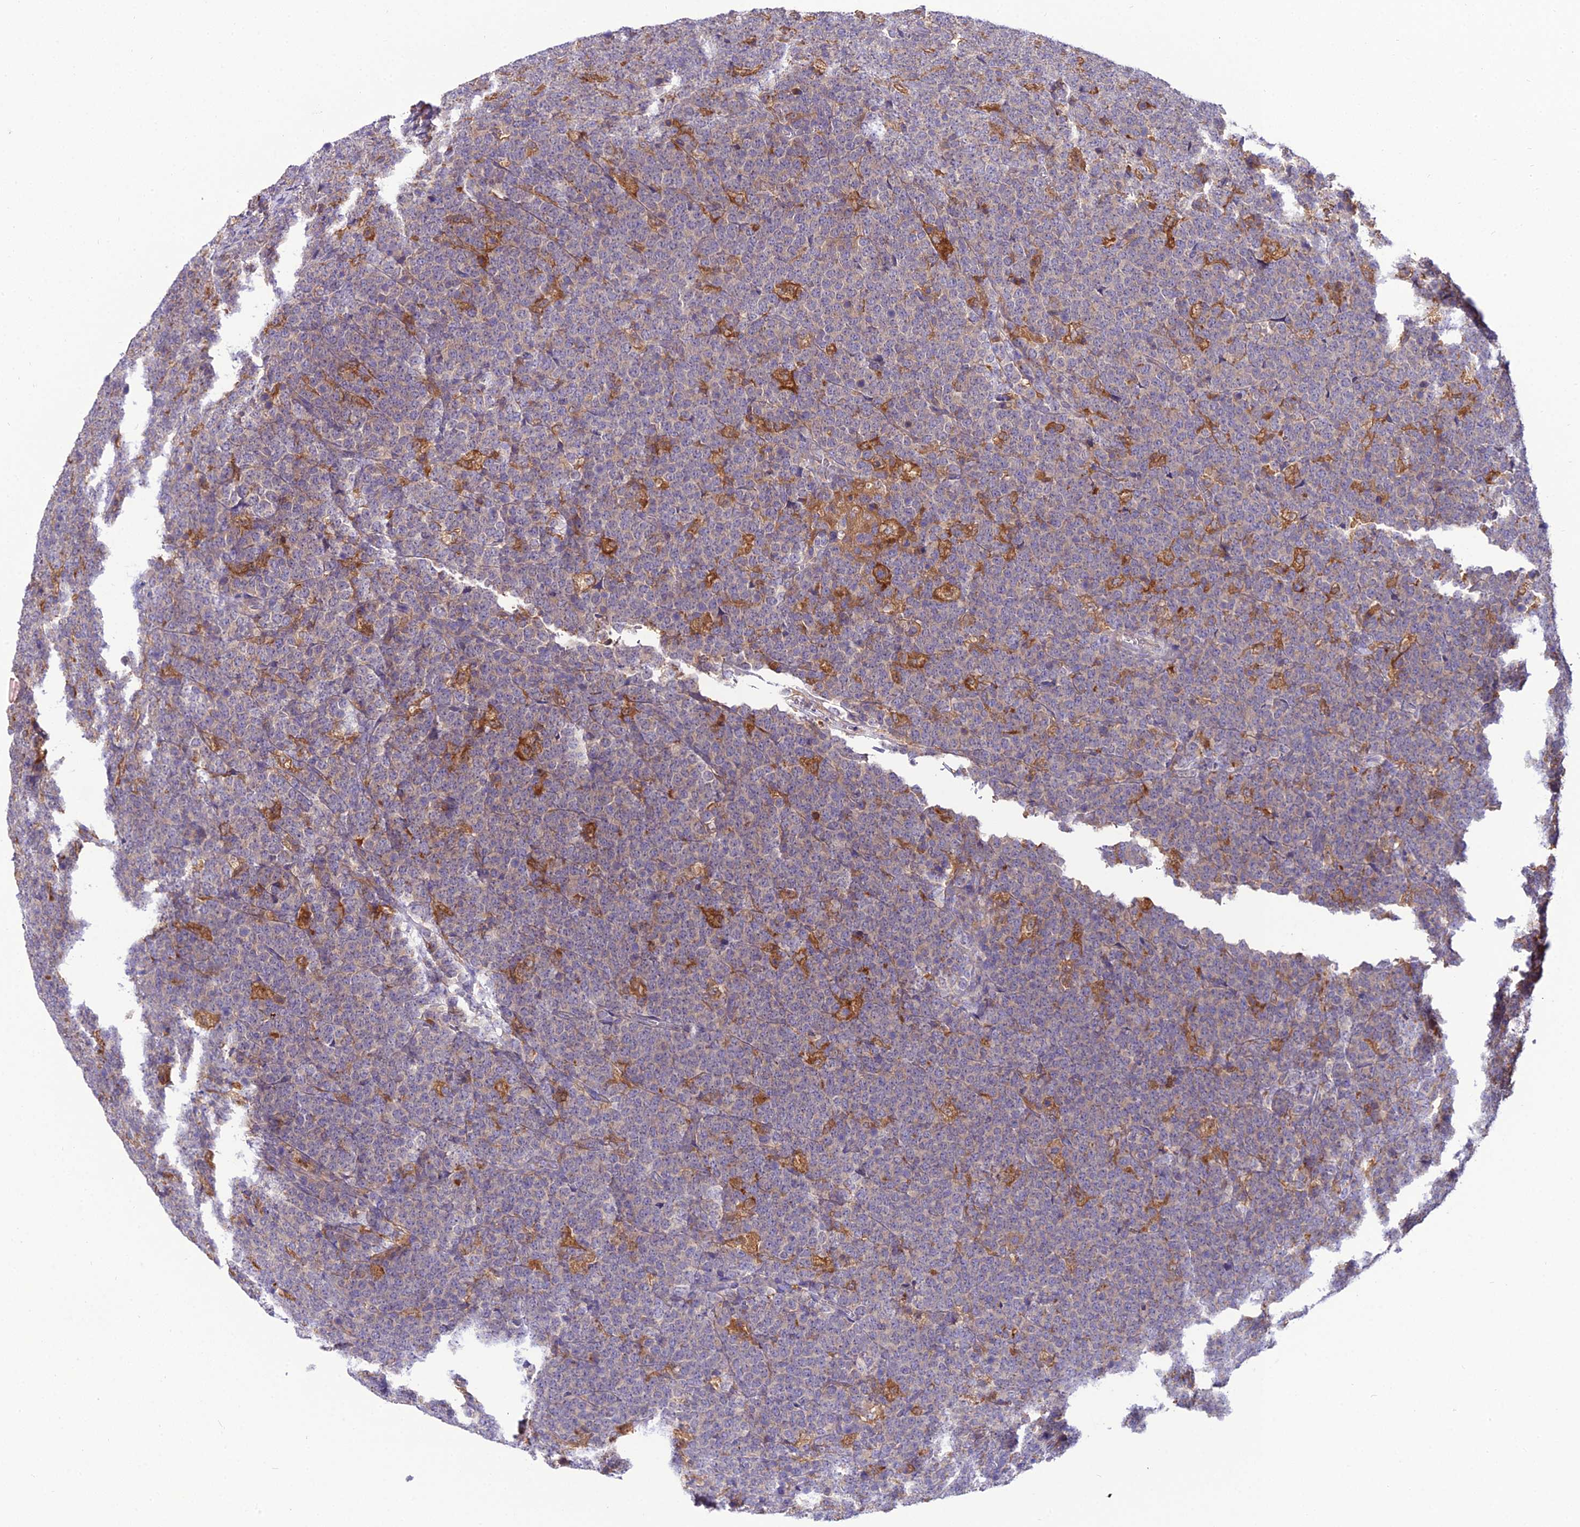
{"staining": {"intensity": "negative", "quantity": "none", "location": "none"}, "tissue": "lymphoma", "cell_type": "Tumor cells", "image_type": "cancer", "snomed": [{"axis": "morphology", "description": "Malignant lymphoma, non-Hodgkin's type, High grade"}, {"axis": "topography", "description": "Small intestine"}], "caption": "IHC image of human malignant lymphoma, non-Hodgkin's type (high-grade) stained for a protein (brown), which displays no positivity in tumor cells. (DAB immunohistochemistry, high magnification).", "gene": "C2orf69", "patient": {"sex": "male", "age": 8}}